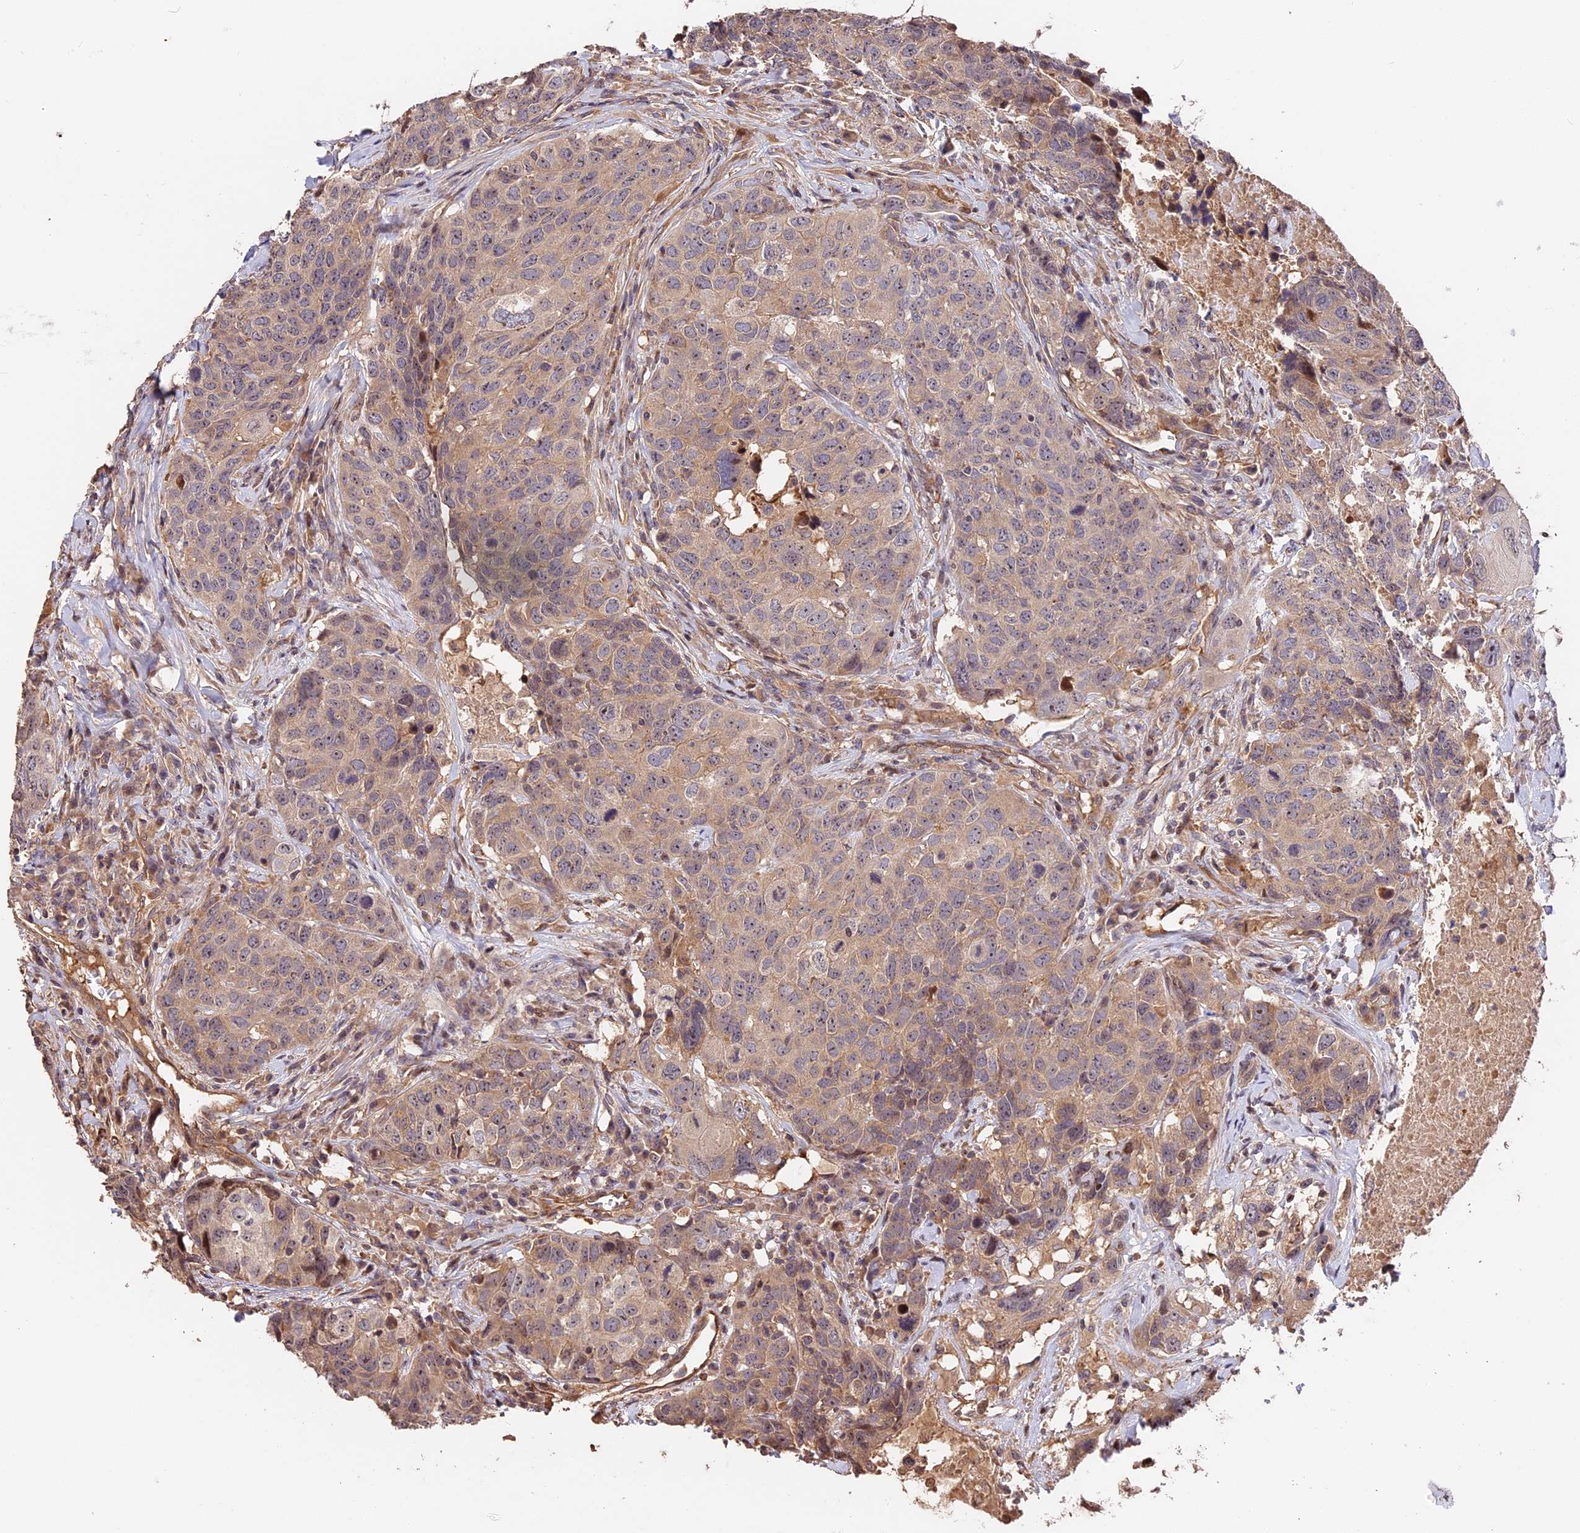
{"staining": {"intensity": "weak", "quantity": ">75%", "location": "cytoplasmic/membranous,nuclear"}, "tissue": "head and neck cancer", "cell_type": "Tumor cells", "image_type": "cancer", "snomed": [{"axis": "morphology", "description": "Squamous cell carcinoma, NOS"}, {"axis": "topography", "description": "Head-Neck"}], "caption": "An image of squamous cell carcinoma (head and neck) stained for a protein reveals weak cytoplasmic/membranous and nuclear brown staining in tumor cells.", "gene": "ARHGAP17", "patient": {"sex": "male", "age": 66}}